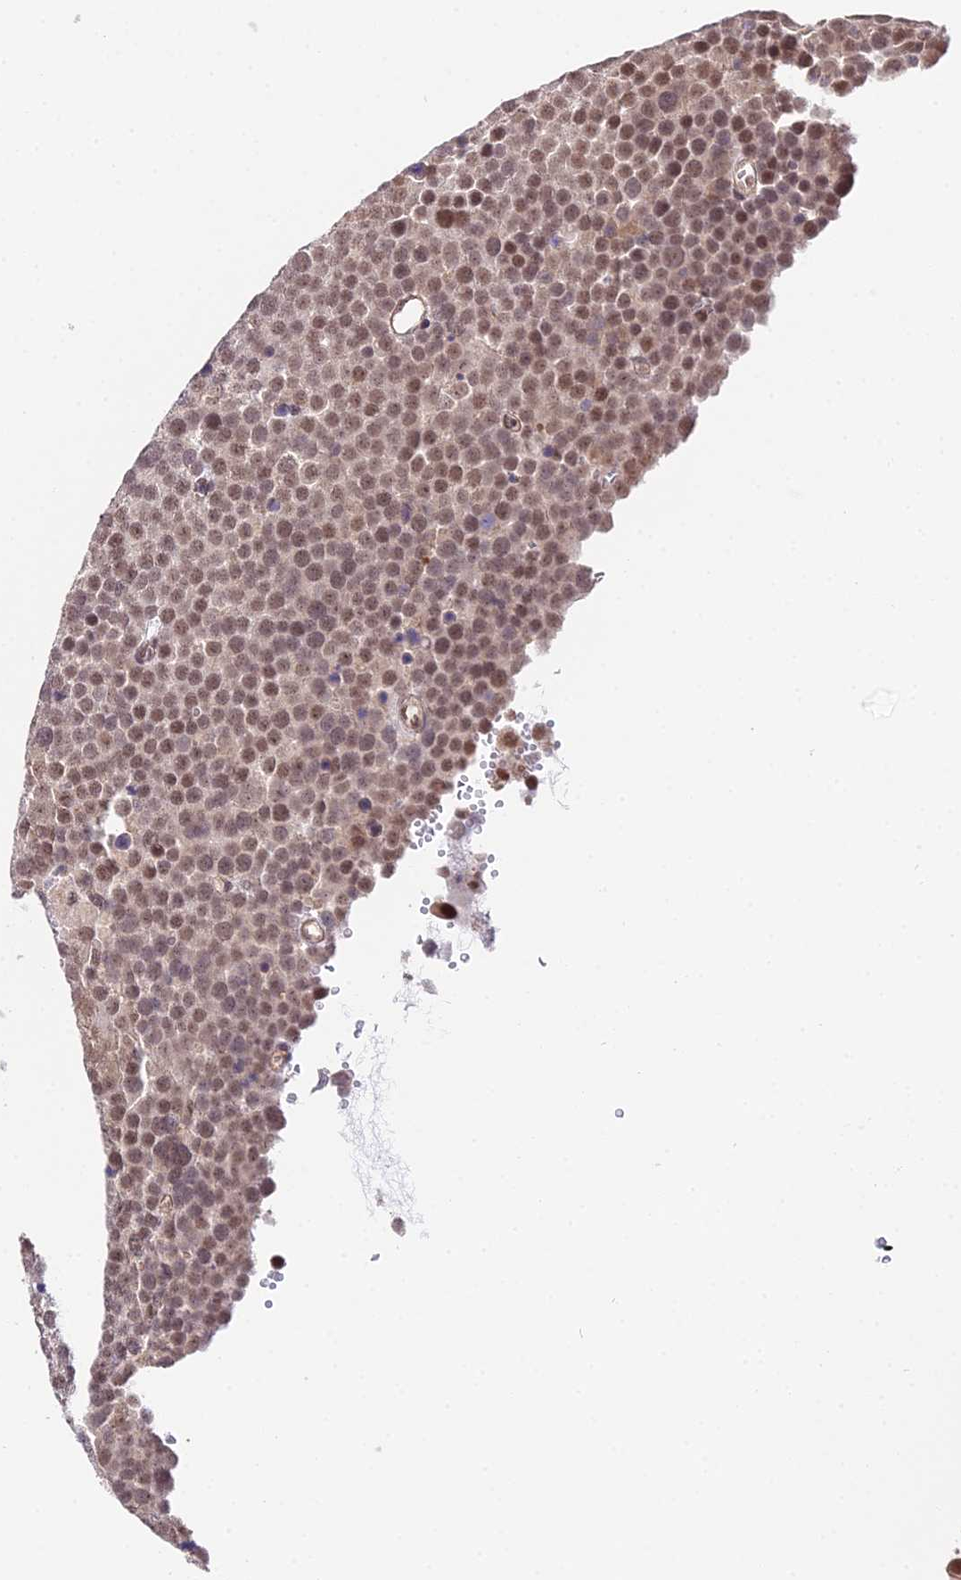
{"staining": {"intensity": "moderate", "quantity": ">75%", "location": "nuclear"}, "tissue": "testis cancer", "cell_type": "Tumor cells", "image_type": "cancer", "snomed": [{"axis": "morphology", "description": "Seminoma, NOS"}, {"axis": "topography", "description": "Testis"}], "caption": "Testis cancer (seminoma) tissue shows moderate nuclear staining in approximately >75% of tumor cells (DAB (3,3'-diaminobenzidine) IHC with brightfield microscopy, high magnification).", "gene": "POLR2I", "patient": {"sex": "male", "age": 71}}